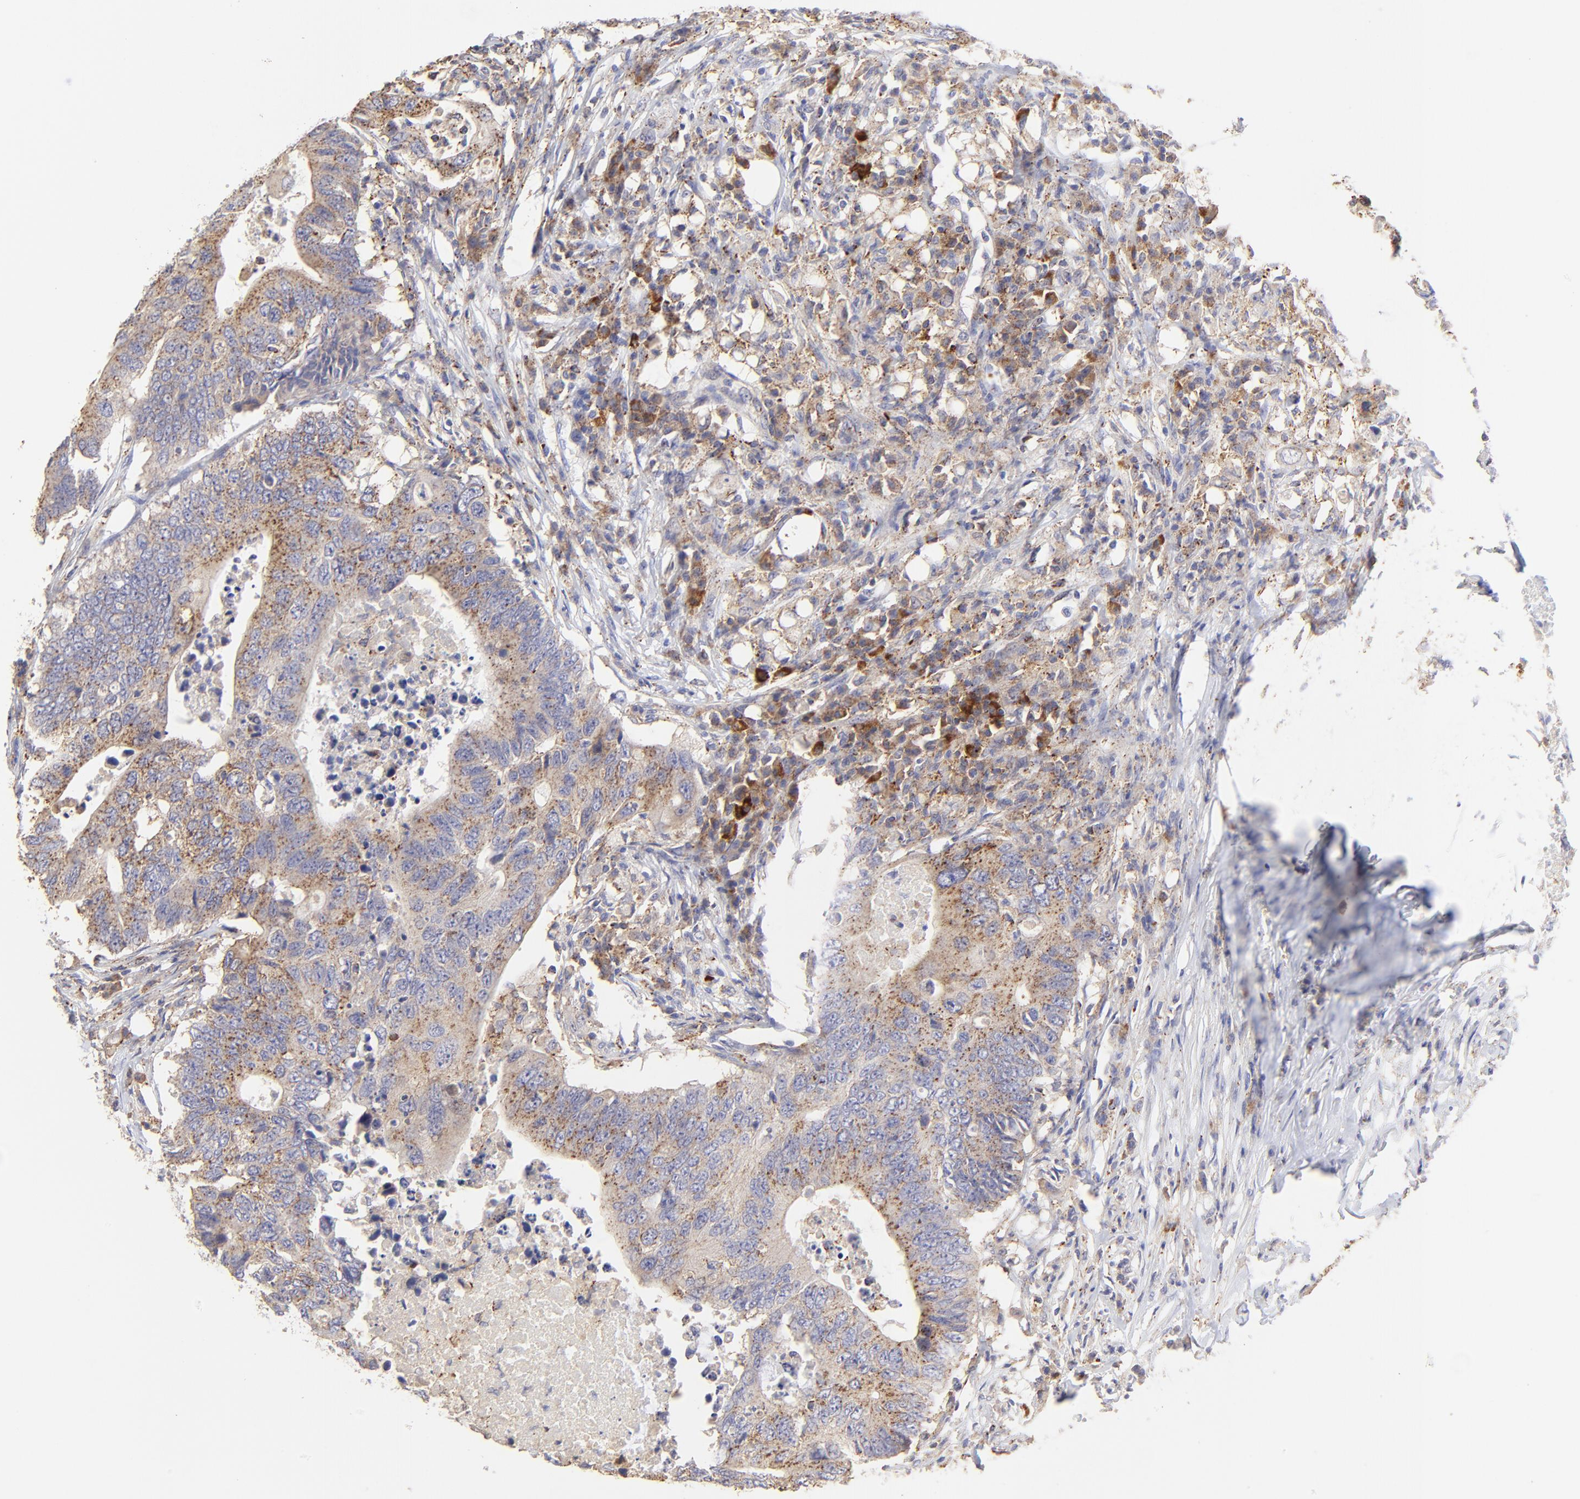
{"staining": {"intensity": "moderate", "quantity": ">75%", "location": "cytoplasmic/membranous"}, "tissue": "colorectal cancer", "cell_type": "Tumor cells", "image_type": "cancer", "snomed": [{"axis": "morphology", "description": "Adenocarcinoma, NOS"}, {"axis": "topography", "description": "Colon"}], "caption": "IHC image of human colorectal adenocarcinoma stained for a protein (brown), which demonstrates medium levels of moderate cytoplasmic/membranous expression in approximately >75% of tumor cells.", "gene": "LHFPL1", "patient": {"sex": "male", "age": 71}}